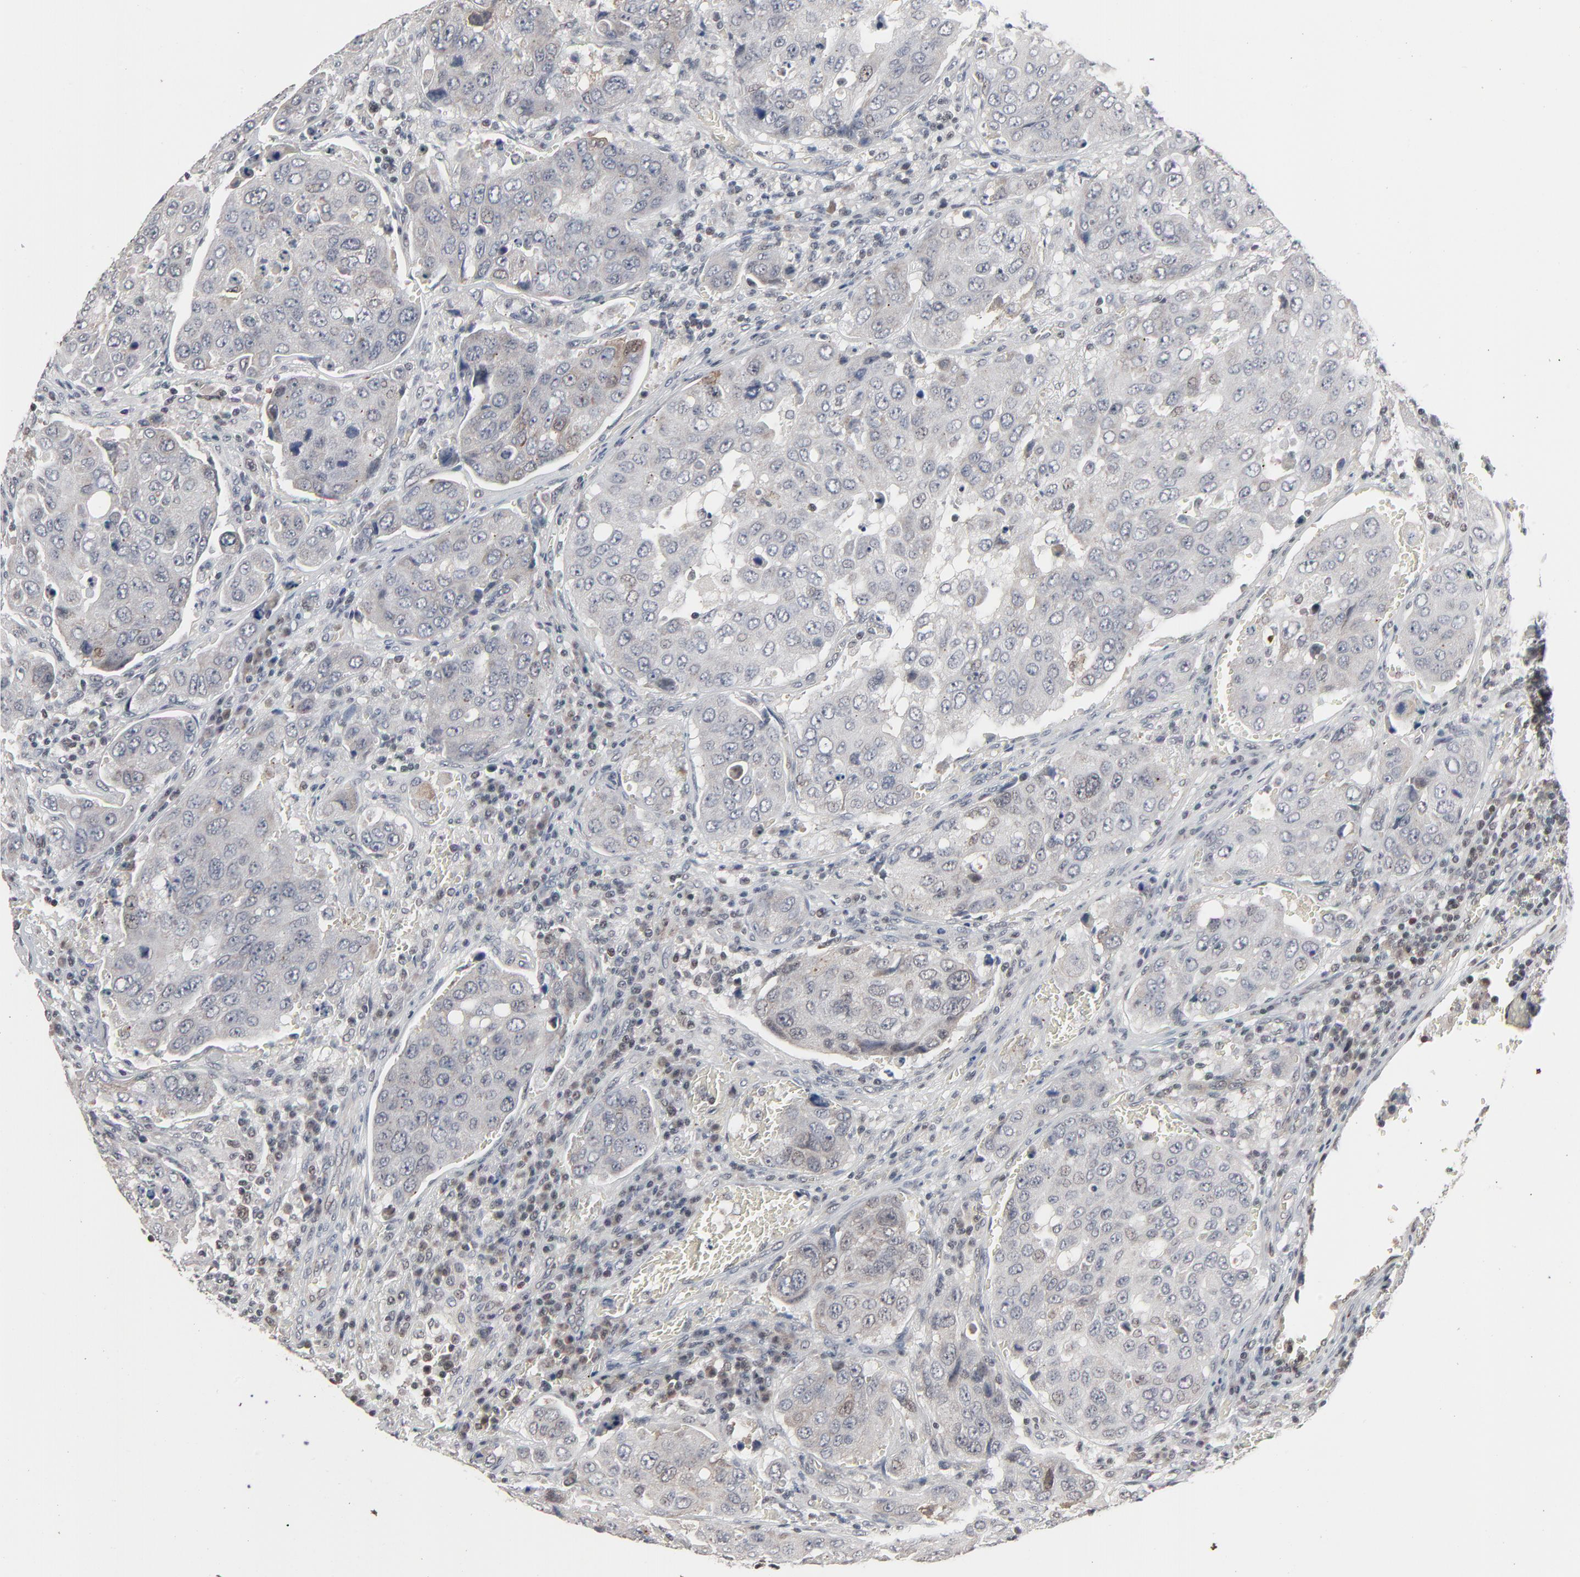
{"staining": {"intensity": "moderate", "quantity": "<25%", "location": "cytoplasmic/membranous"}, "tissue": "urothelial cancer", "cell_type": "Tumor cells", "image_type": "cancer", "snomed": [{"axis": "morphology", "description": "Urothelial carcinoma, High grade"}, {"axis": "topography", "description": "Lymph node"}, {"axis": "topography", "description": "Urinary bladder"}], "caption": "Immunohistochemical staining of human high-grade urothelial carcinoma shows moderate cytoplasmic/membranous protein expression in about <25% of tumor cells.", "gene": "ZNF419", "patient": {"sex": "male", "age": 51}}